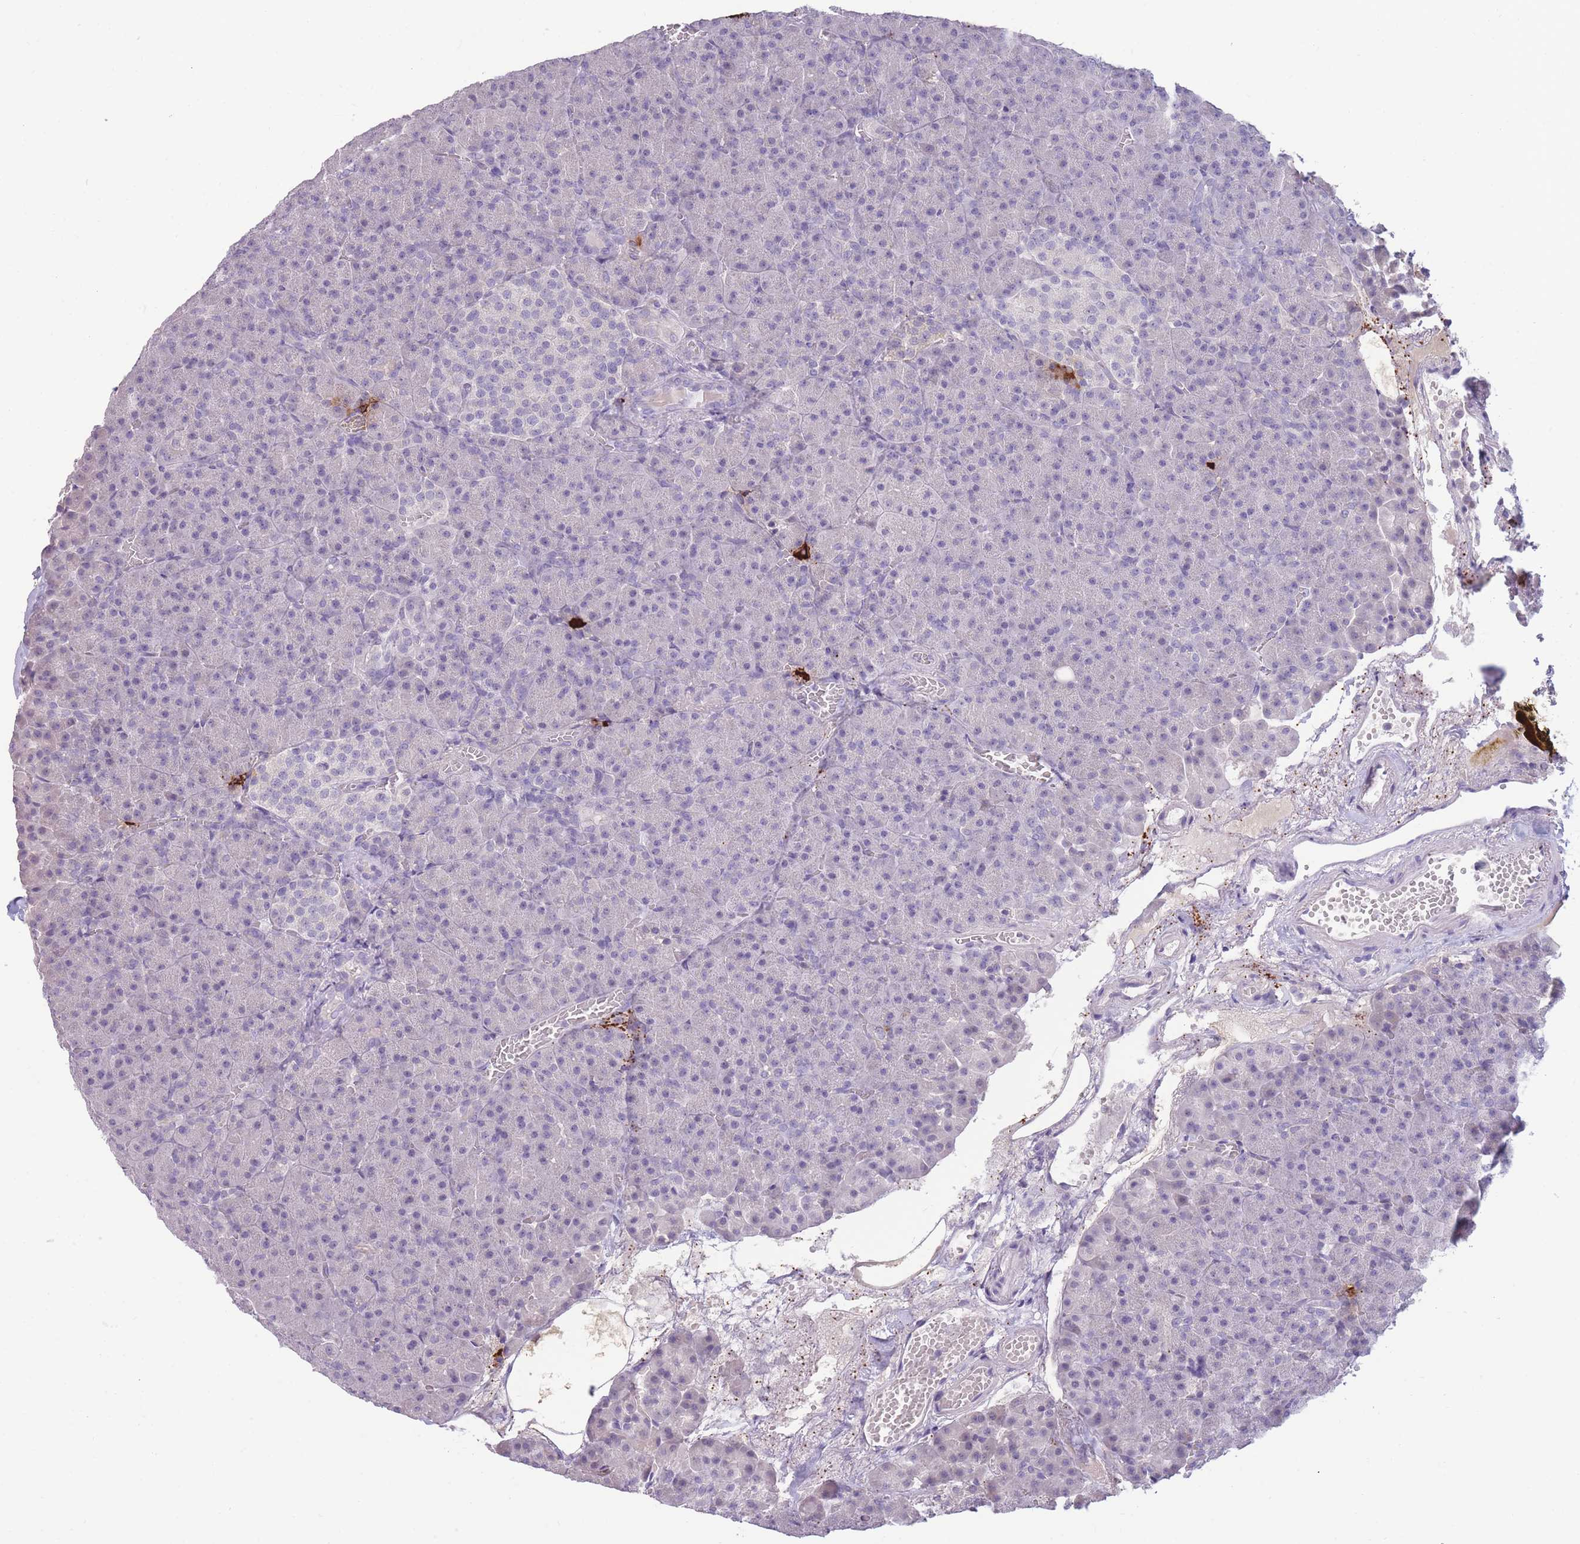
{"staining": {"intensity": "negative", "quantity": "none", "location": "none"}, "tissue": "pancreas", "cell_type": "Exocrine glandular cells", "image_type": "normal", "snomed": [{"axis": "morphology", "description": "Normal tissue, NOS"}, {"axis": "topography", "description": "Pancreas"}], "caption": "This is an IHC image of benign pancreas. There is no positivity in exocrine glandular cells.", "gene": "TPSD1", "patient": {"sex": "female", "age": 74}}